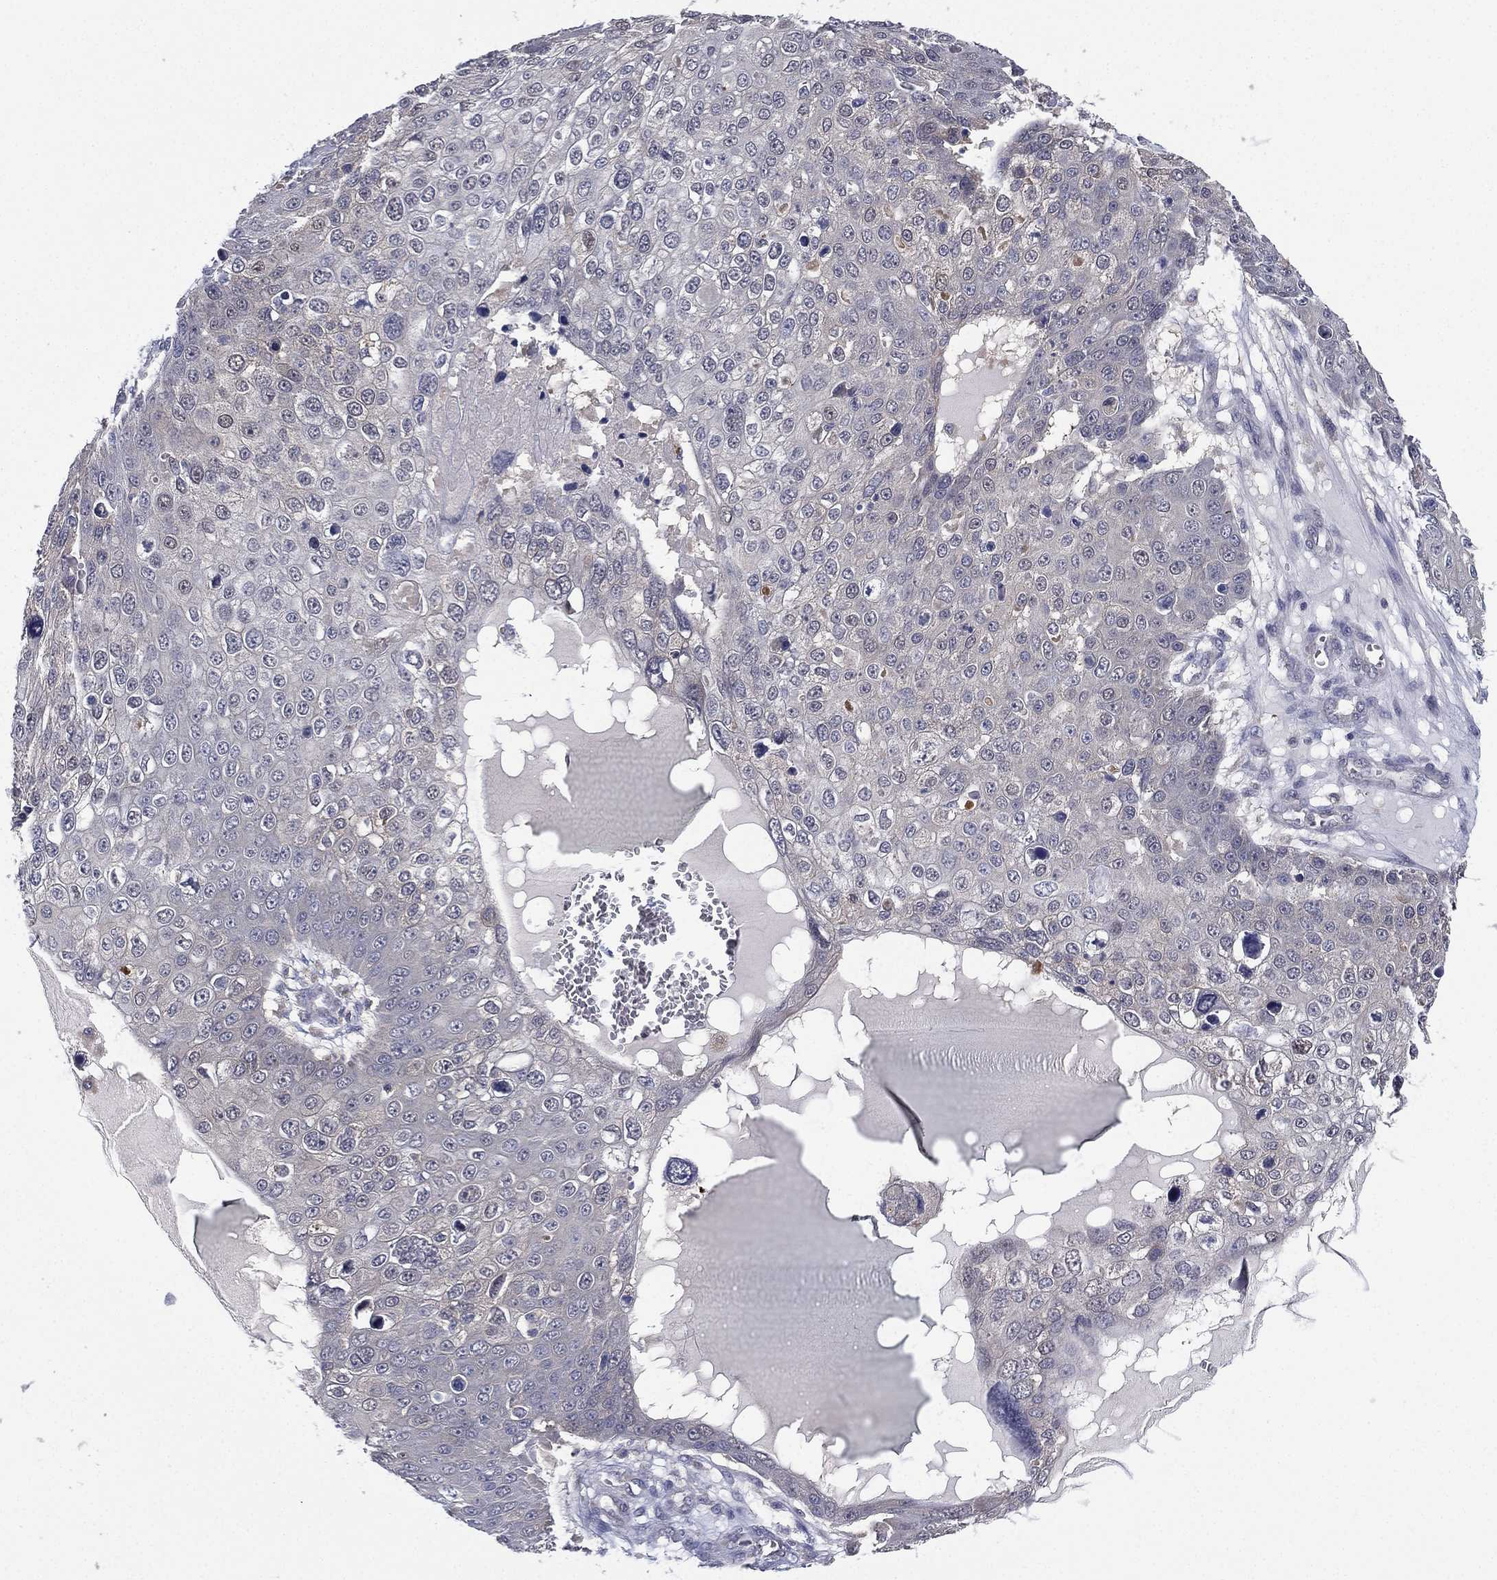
{"staining": {"intensity": "negative", "quantity": "none", "location": "none"}, "tissue": "skin cancer", "cell_type": "Tumor cells", "image_type": "cancer", "snomed": [{"axis": "morphology", "description": "Squamous cell carcinoma, NOS"}, {"axis": "topography", "description": "Skin"}], "caption": "Human squamous cell carcinoma (skin) stained for a protein using immunohistochemistry (IHC) reveals no positivity in tumor cells.", "gene": "MPP7", "patient": {"sex": "male", "age": 71}}